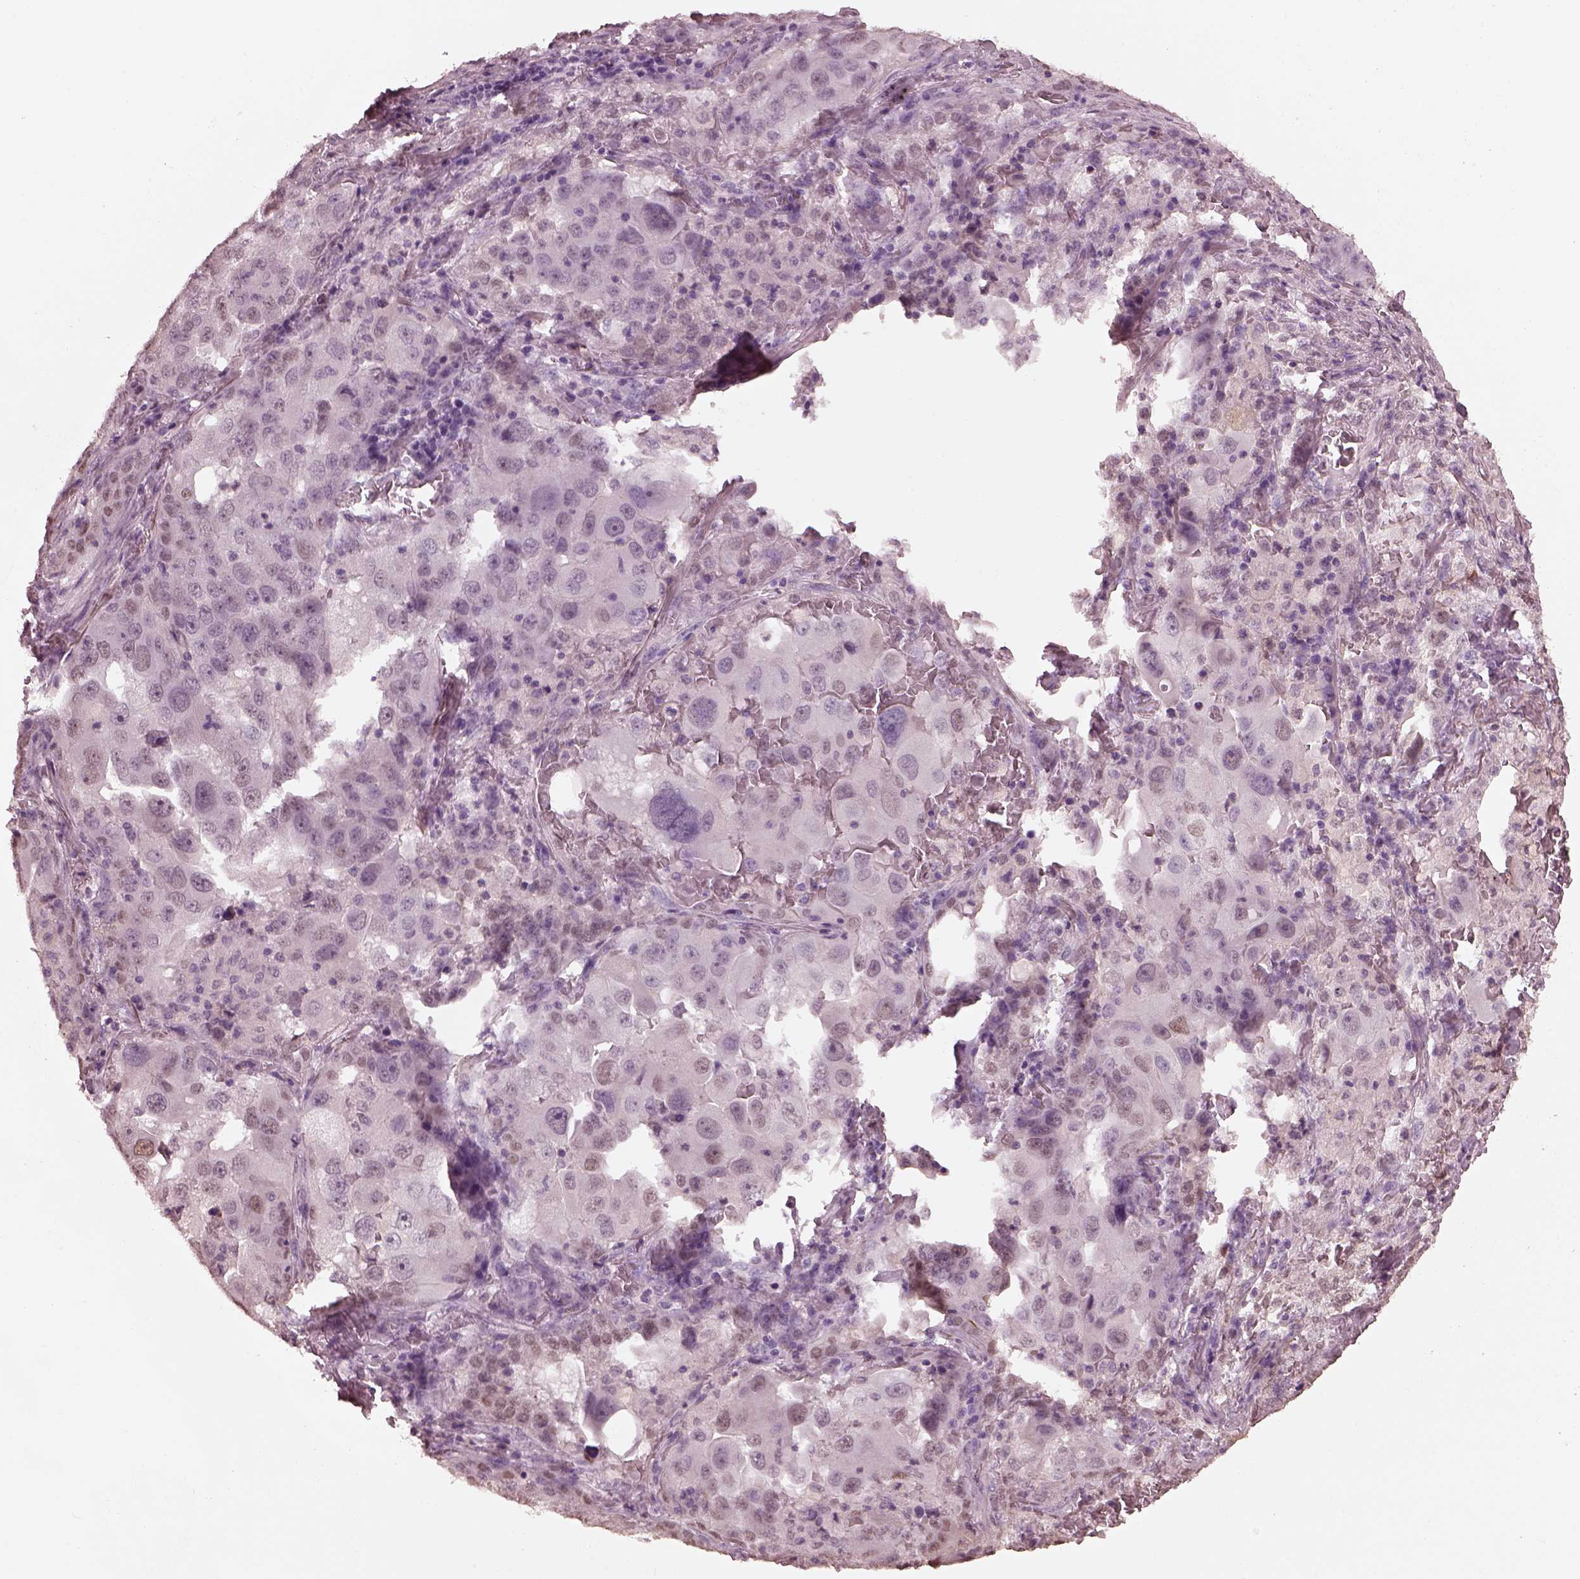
{"staining": {"intensity": "negative", "quantity": "none", "location": "none"}, "tissue": "lung cancer", "cell_type": "Tumor cells", "image_type": "cancer", "snomed": [{"axis": "morphology", "description": "Adenocarcinoma, NOS"}, {"axis": "topography", "description": "Lung"}], "caption": "High magnification brightfield microscopy of lung cancer stained with DAB (3,3'-diaminobenzidine) (brown) and counterstained with hematoxylin (blue): tumor cells show no significant expression. Brightfield microscopy of IHC stained with DAB (brown) and hematoxylin (blue), captured at high magnification.", "gene": "TSKS", "patient": {"sex": "female", "age": 61}}